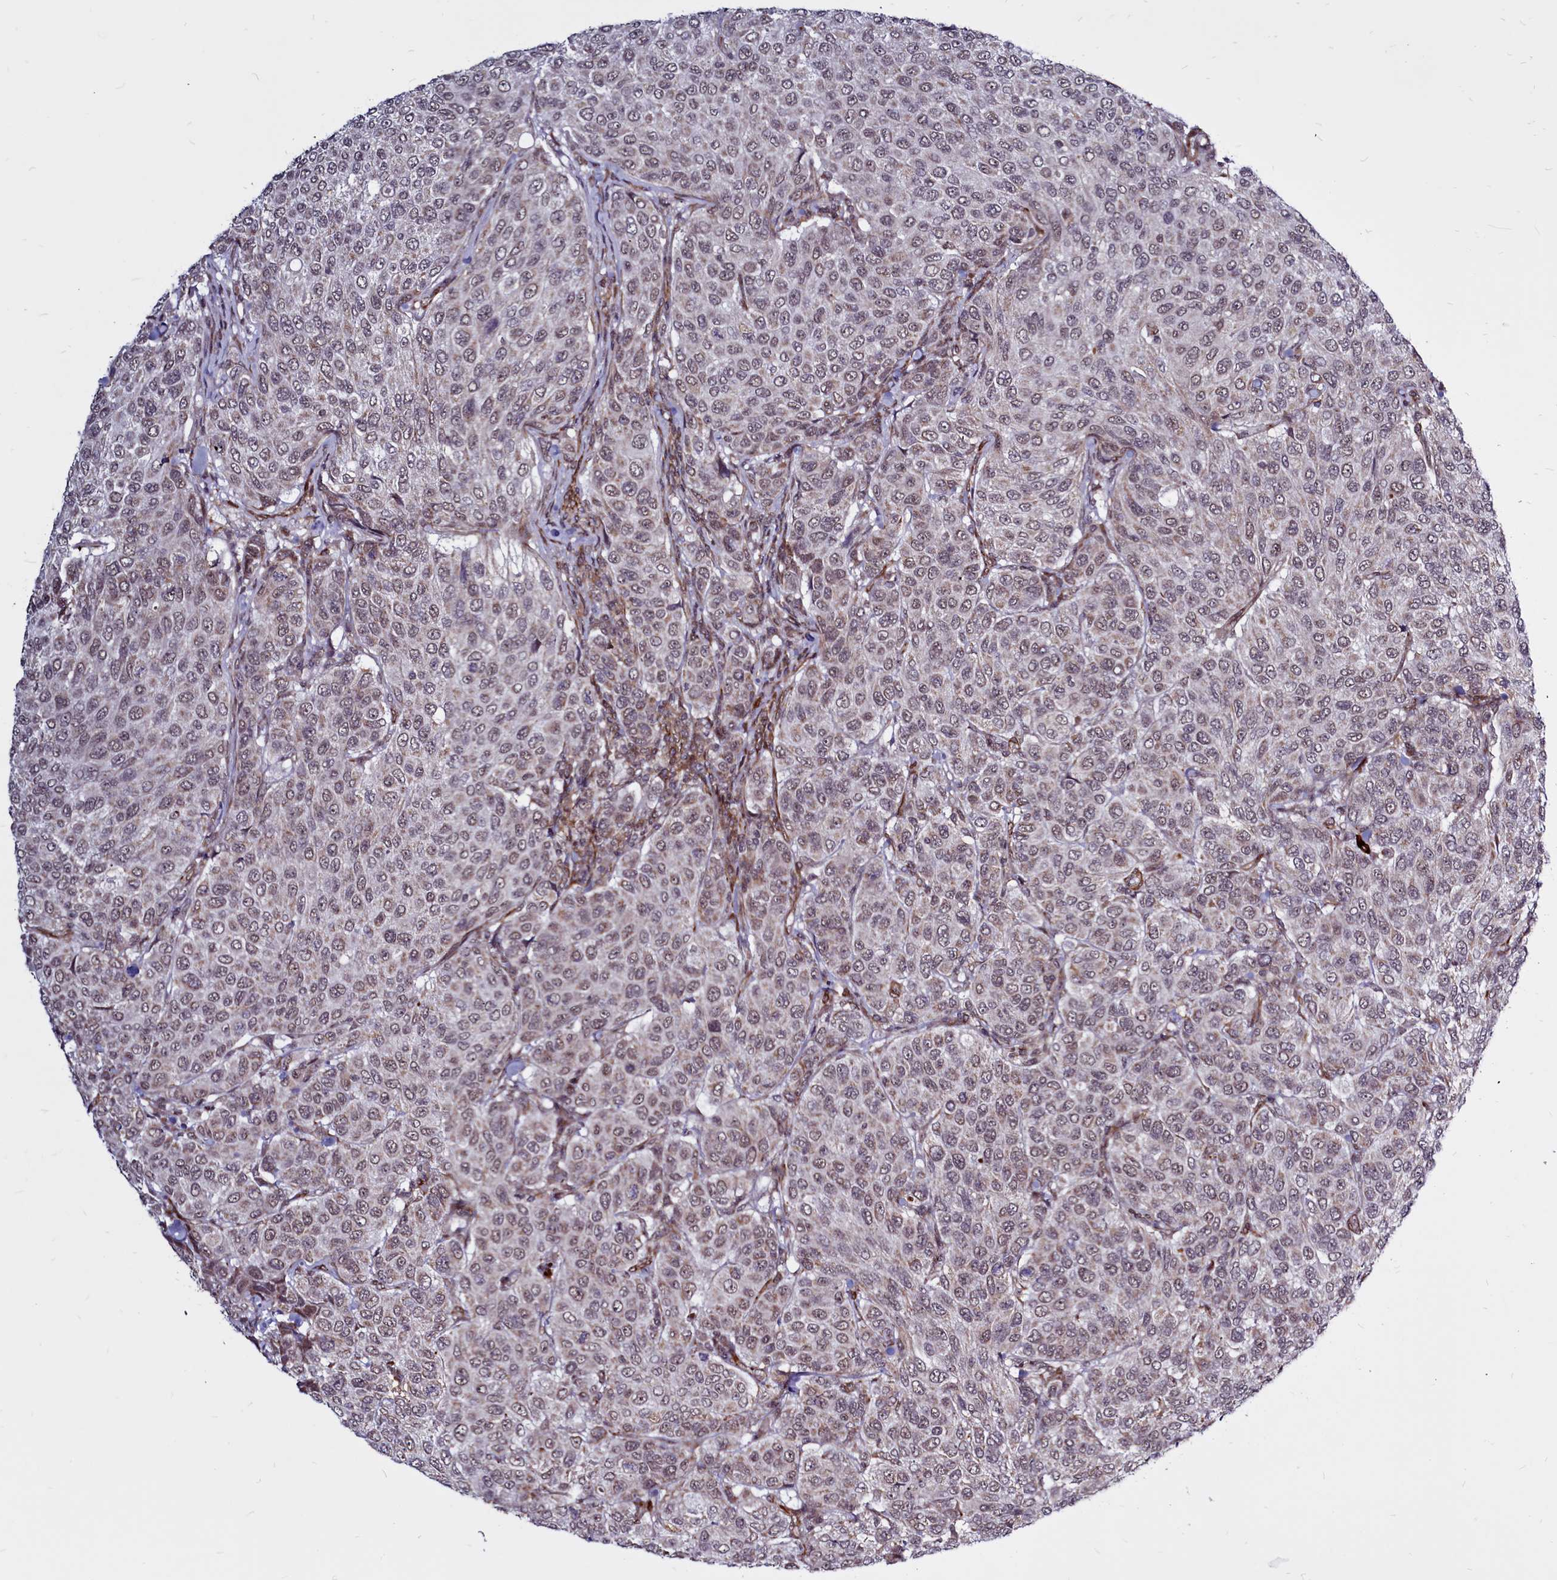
{"staining": {"intensity": "weak", "quantity": "25%-75%", "location": "nuclear"}, "tissue": "breast cancer", "cell_type": "Tumor cells", "image_type": "cancer", "snomed": [{"axis": "morphology", "description": "Duct carcinoma"}, {"axis": "topography", "description": "Breast"}], "caption": "Protein staining shows weak nuclear staining in approximately 25%-75% of tumor cells in breast cancer (invasive ductal carcinoma).", "gene": "CLK3", "patient": {"sex": "female", "age": 55}}